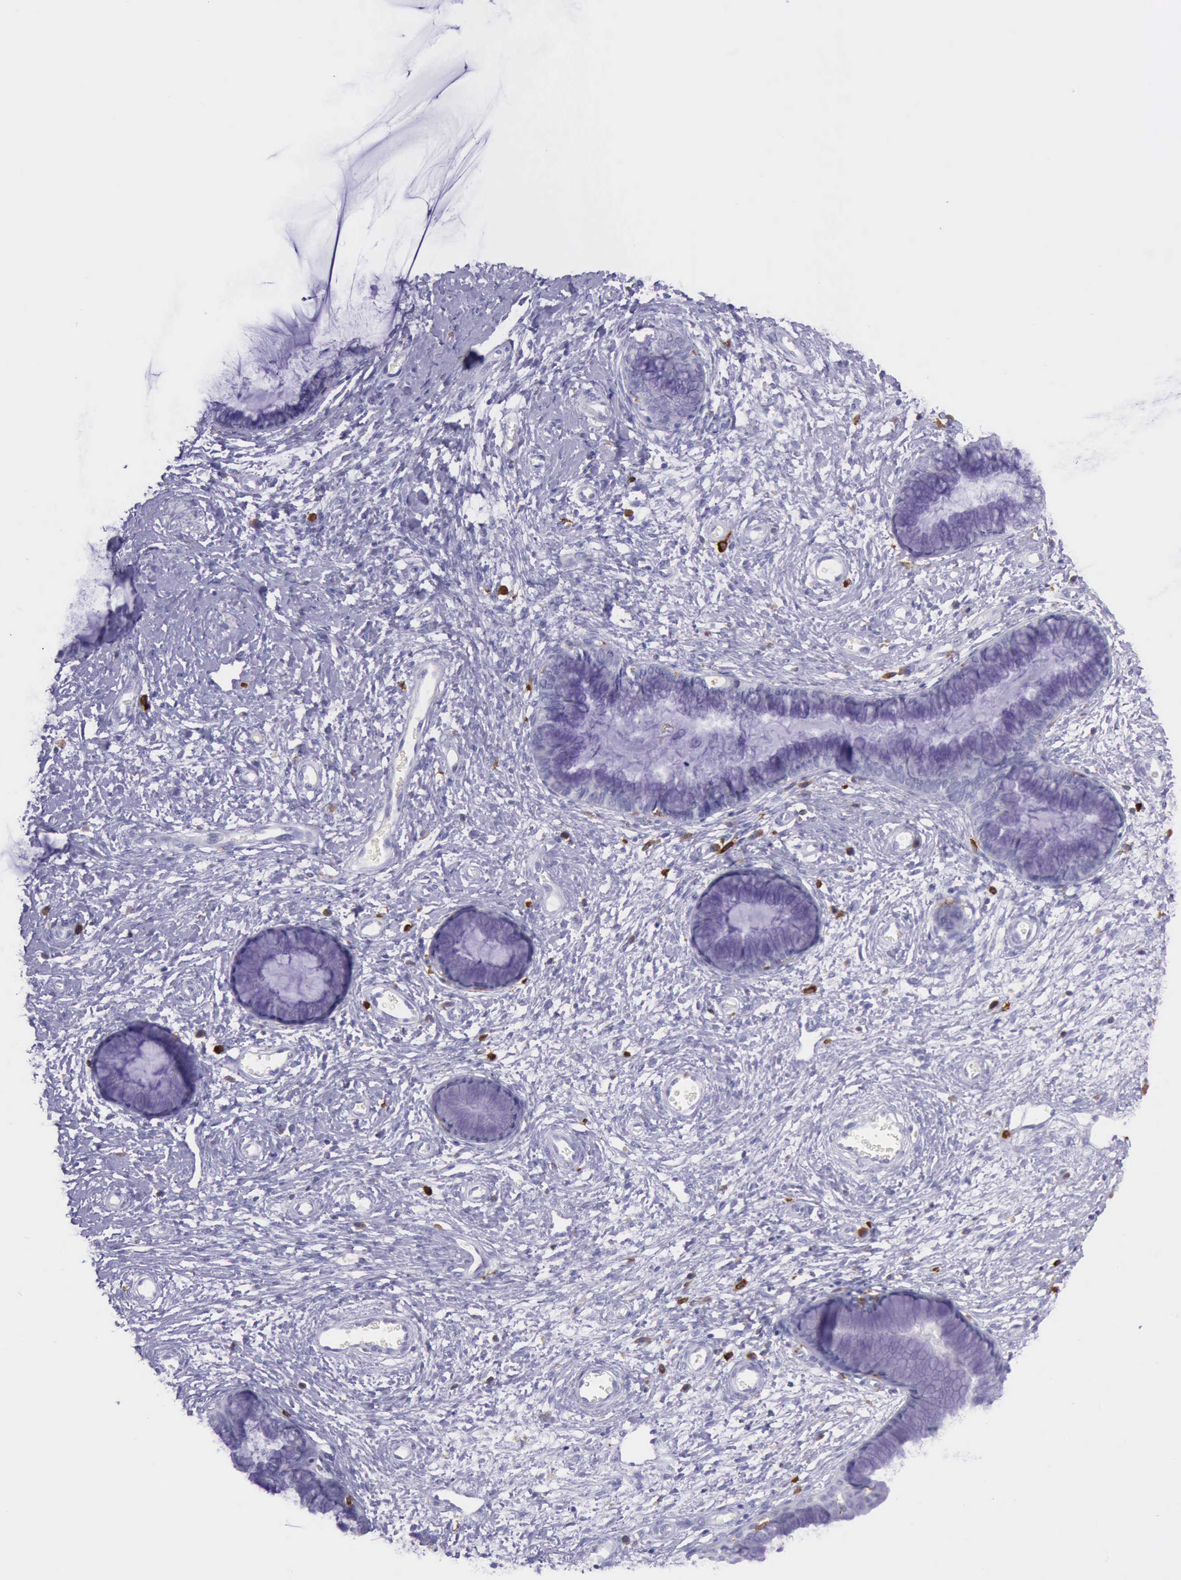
{"staining": {"intensity": "negative", "quantity": "none", "location": "none"}, "tissue": "cervix", "cell_type": "Glandular cells", "image_type": "normal", "snomed": [{"axis": "morphology", "description": "Normal tissue, NOS"}, {"axis": "topography", "description": "Cervix"}], "caption": "Histopathology image shows no protein expression in glandular cells of normal cervix. The staining was performed using DAB to visualize the protein expression in brown, while the nuclei were stained in blue with hematoxylin (Magnification: 20x).", "gene": "BTK", "patient": {"sex": "female", "age": 27}}